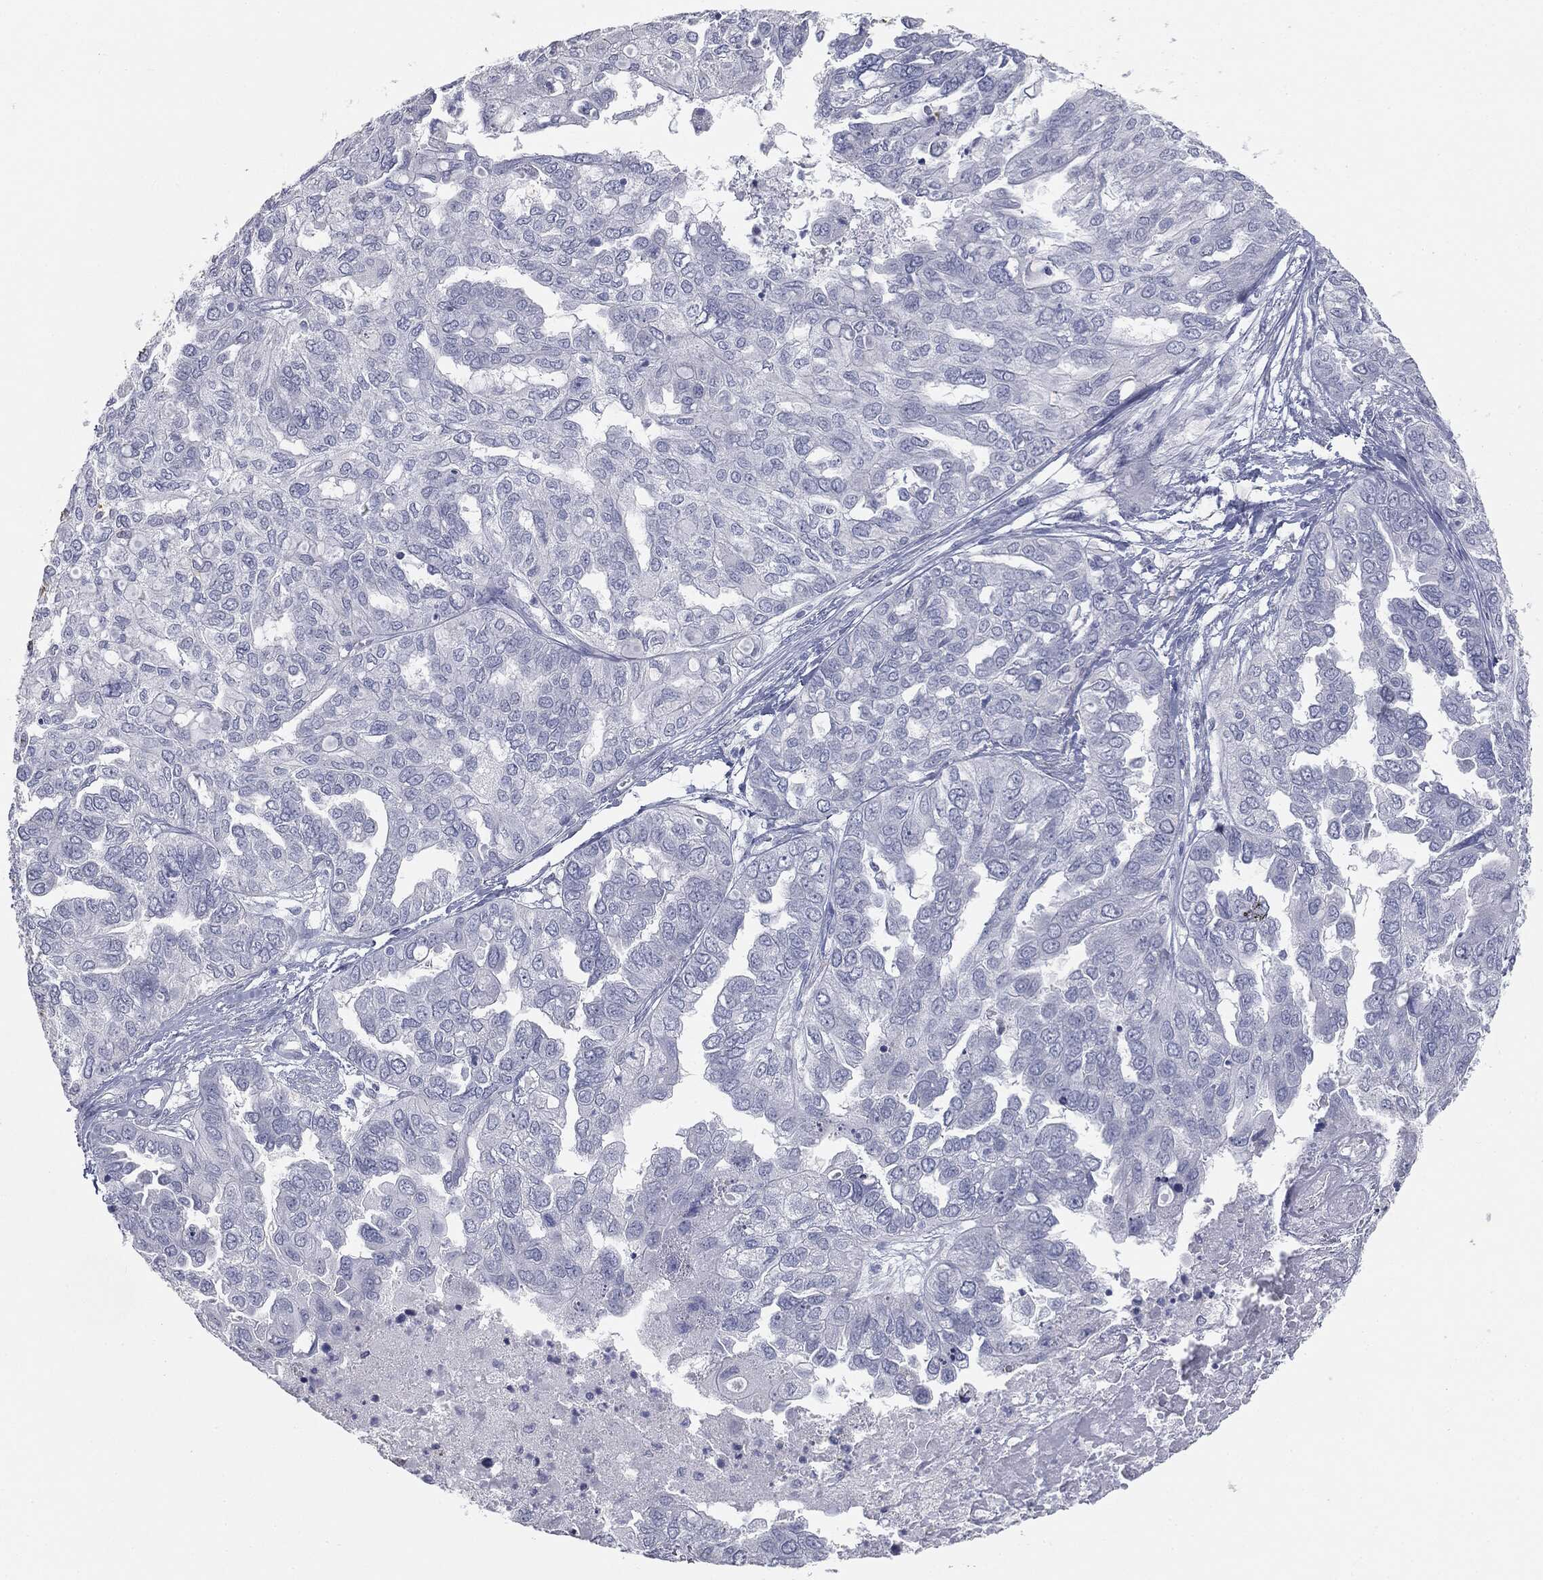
{"staining": {"intensity": "negative", "quantity": "none", "location": "none"}, "tissue": "ovarian cancer", "cell_type": "Tumor cells", "image_type": "cancer", "snomed": [{"axis": "morphology", "description": "Cystadenocarcinoma, serous, NOS"}, {"axis": "topography", "description": "Ovary"}], "caption": "Photomicrograph shows no significant protein expression in tumor cells of ovarian cancer (serous cystadenocarcinoma).", "gene": "MUC5AC", "patient": {"sex": "female", "age": 53}}